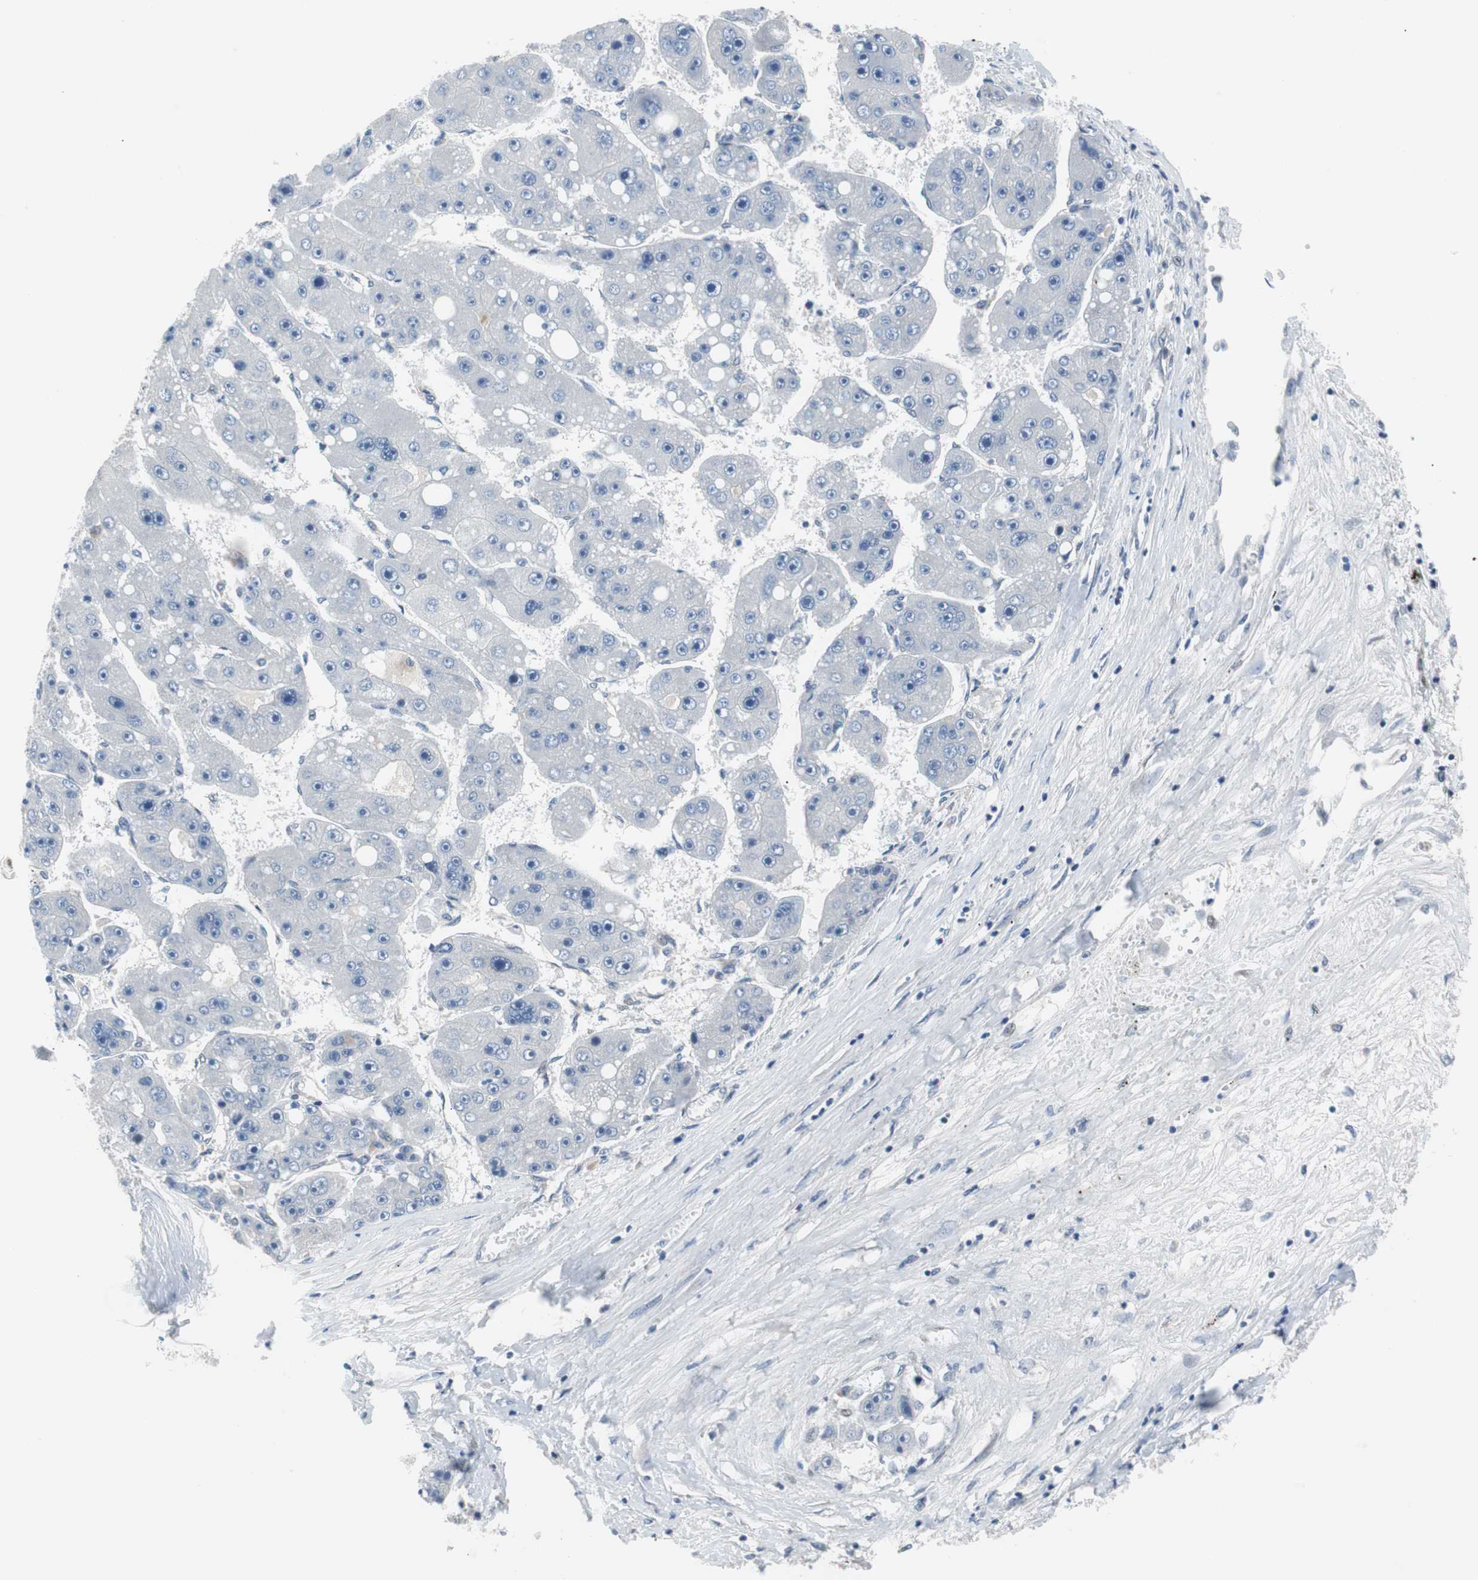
{"staining": {"intensity": "negative", "quantity": "none", "location": "none"}, "tissue": "liver cancer", "cell_type": "Tumor cells", "image_type": "cancer", "snomed": [{"axis": "morphology", "description": "Carcinoma, Hepatocellular, NOS"}, {"axis": "topography", "description": "Liver"}], "caption": "Tumor cells are negative for brown protein staining in liver cancer.", "gene": "MAP2K4", "patient": {"sex": "female", "age": 61}}